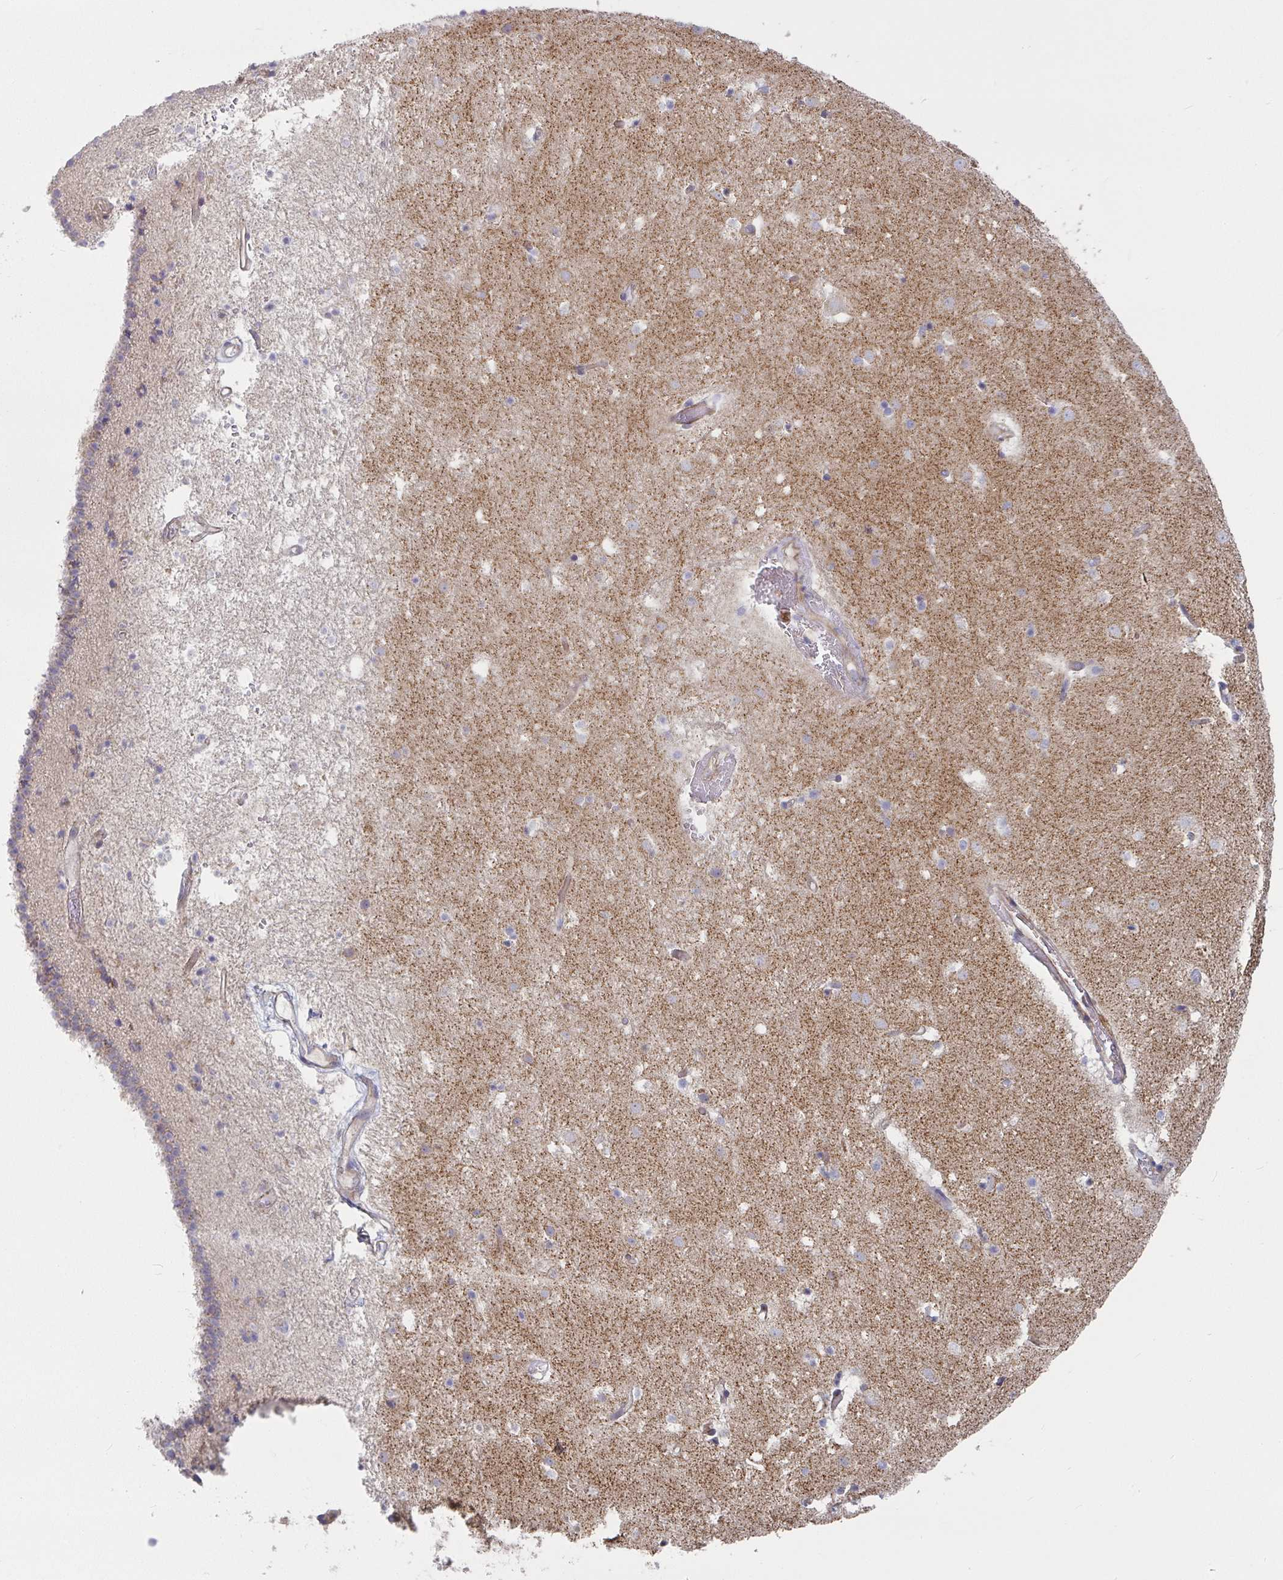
{"staining": {"intensity": "weak", "quantity": "<25%", "location": "cytoplasmic/membranous"}, "tissue": "caudate", "cell_type": "Glial cells", "image_type": "normal", "snomed": [{"axis": "morphology", "description": "Normal tissue, NOS"}, {"axis": "topography", "description": "Lateral ventricle wall"}], "caption": "Immunohistochemical staining of benign human caudate demonstrates no significant positivity in glial cells. (Stains: DAB immunohistochemistry (IHC) with hematoxylin counter stain, Microscopy: brightfield microscopy at high magnification).", "gene": "RHEBL1", "patient": {"sex": "male", "age": 37}}